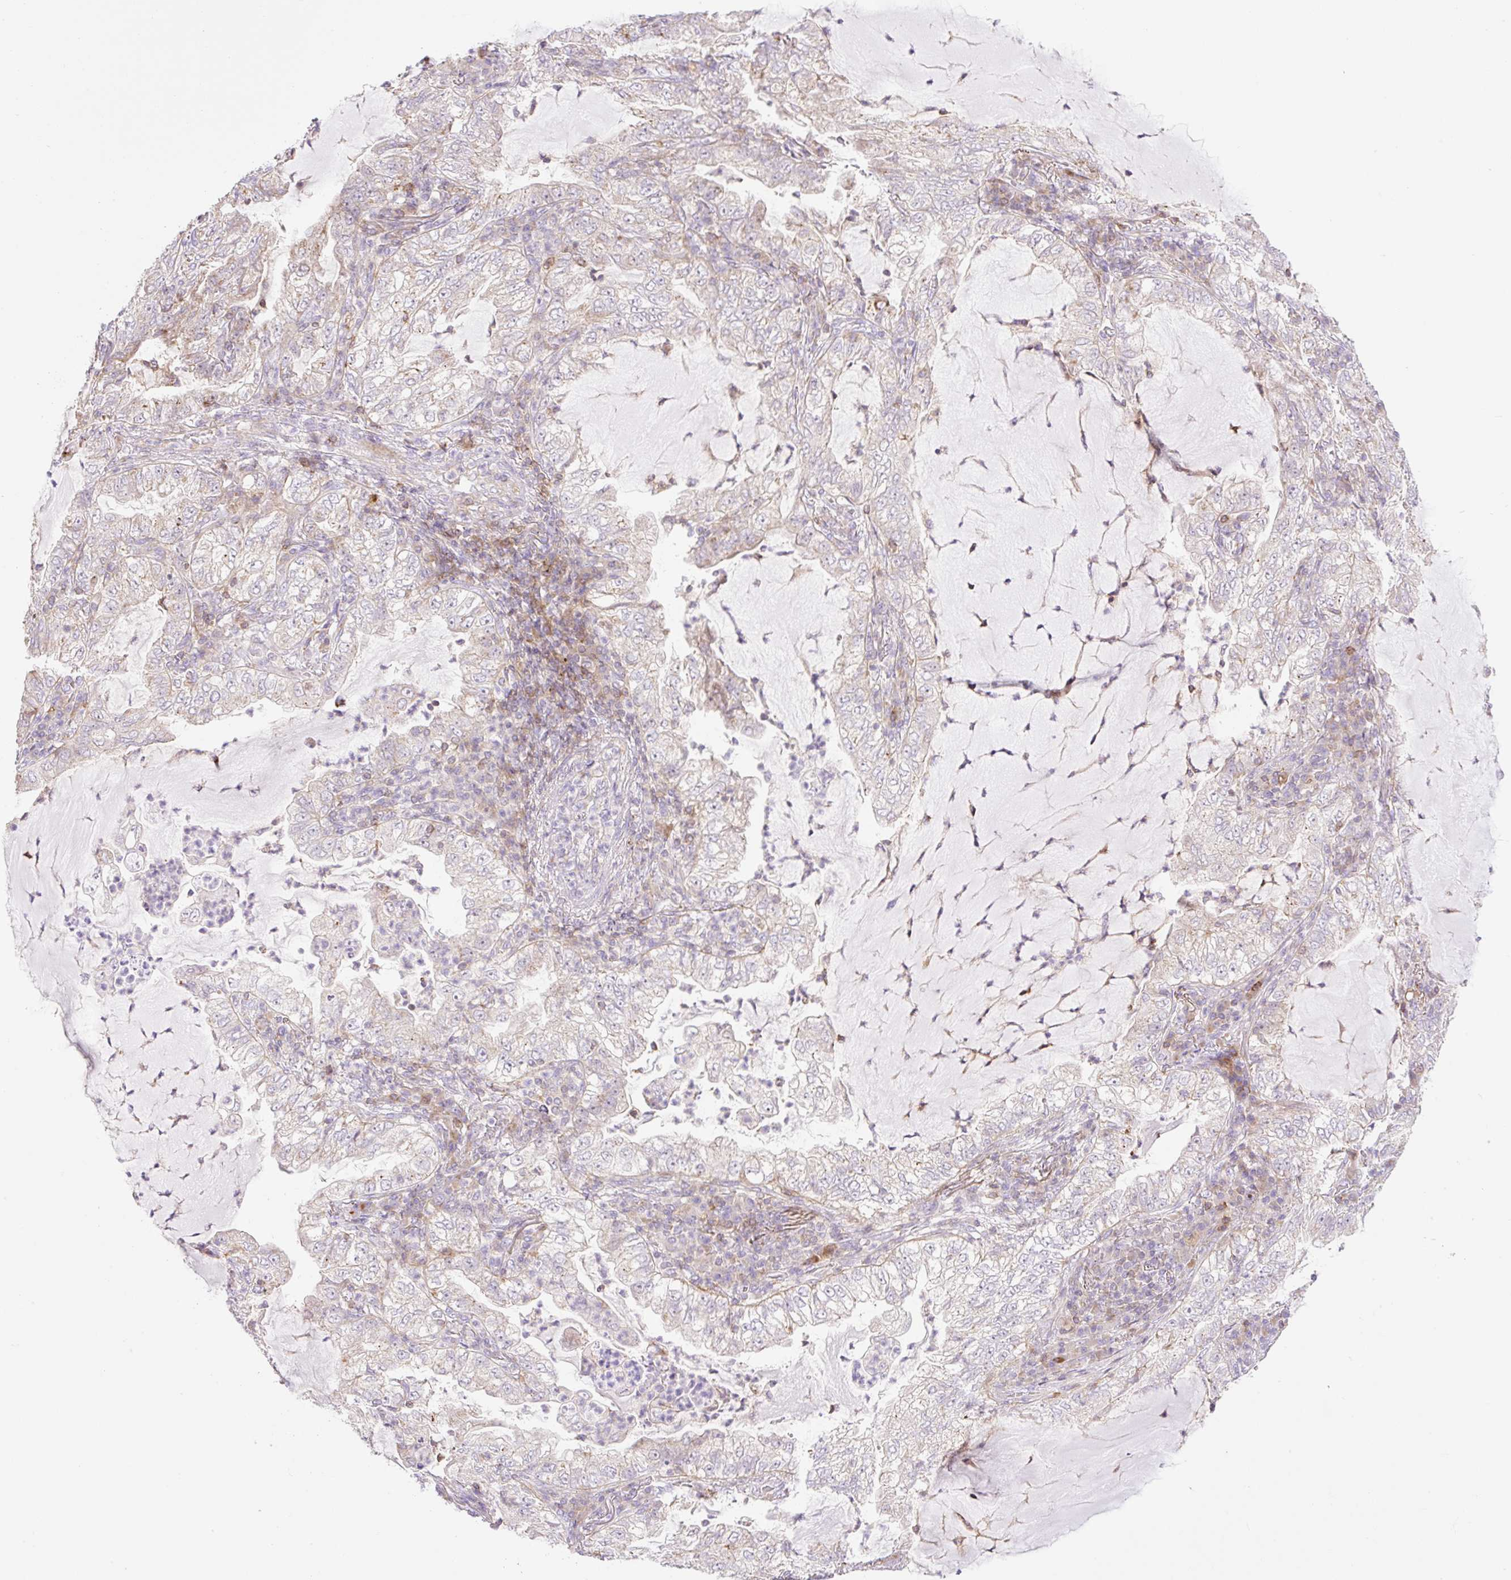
{"staining": {"intensity": "weak", "quantity": "<25%", "location": "cytoplasmic/membranous"}, "tissue": "lung cancer", "cell_type": "Tumor cells", "image_type": "cancer", "snomed": [{"axis": "morphology", "description": "Adenocarcinoma, NOS"}, {"axis": "topography", "description": "Lung"}], "caption": "Tumor cells show no significant protein staining in lung cancer (adenocarcinoma).", "gene": "VPS25", "patient": {"sex": "female", "age": 73}}